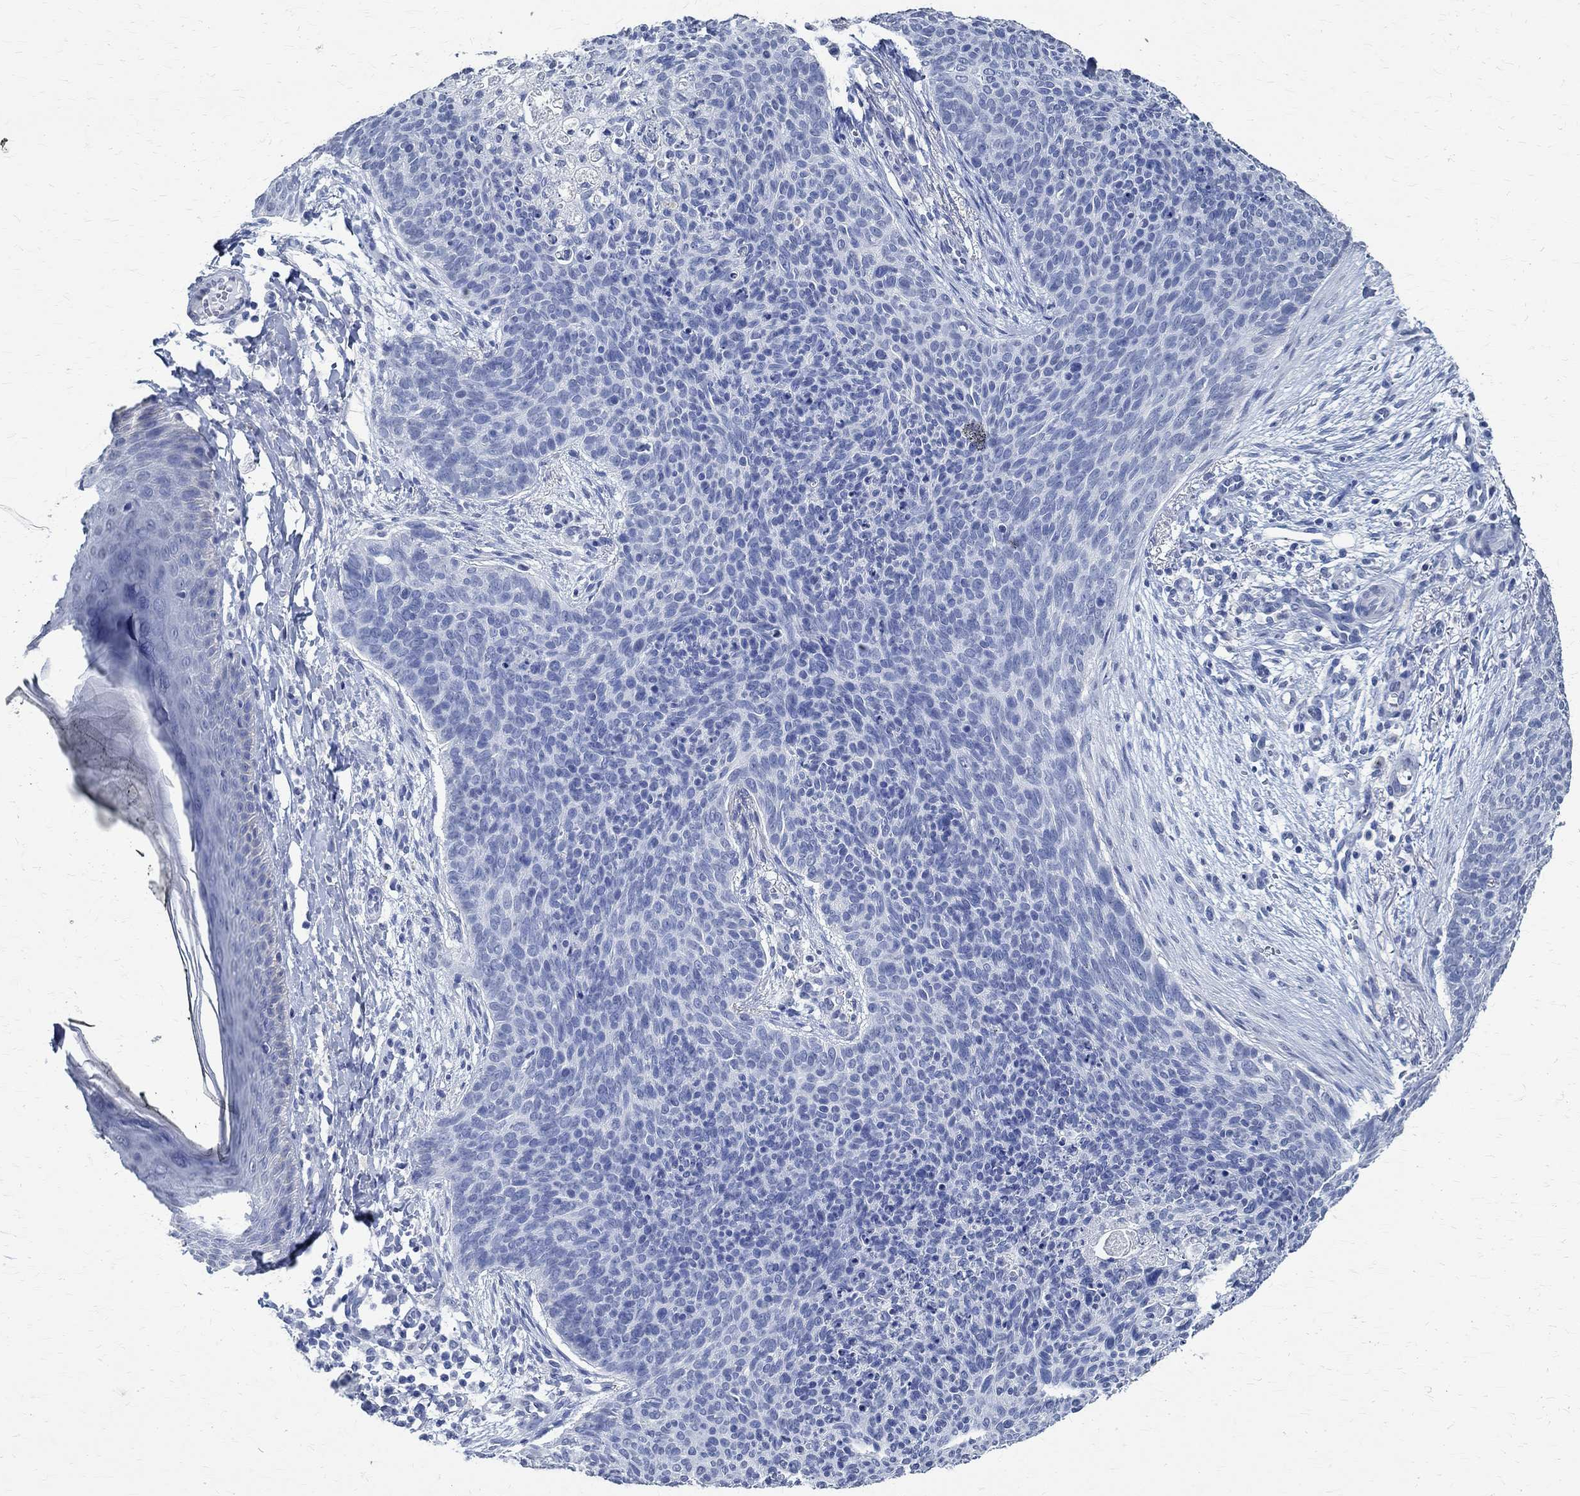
{"staining": {"intensity": "negative", "quantity": "none", "location": "none"}, "tissue": "skin cancer", "cell_type": "Tumor cells", "image_type": "cancer", "snomed": [{"axis": "morphology", "description": "Basal cell carcinoma"}, {"axis": "topography", "description": "Skin"}], "caption": "Immunohistochemistry (IHC) of skin basal cell carcinoma exhibits no positivity in tumor cells.", "gene": "TMEM221", "patient": {"sex": "male", "age": 64}}